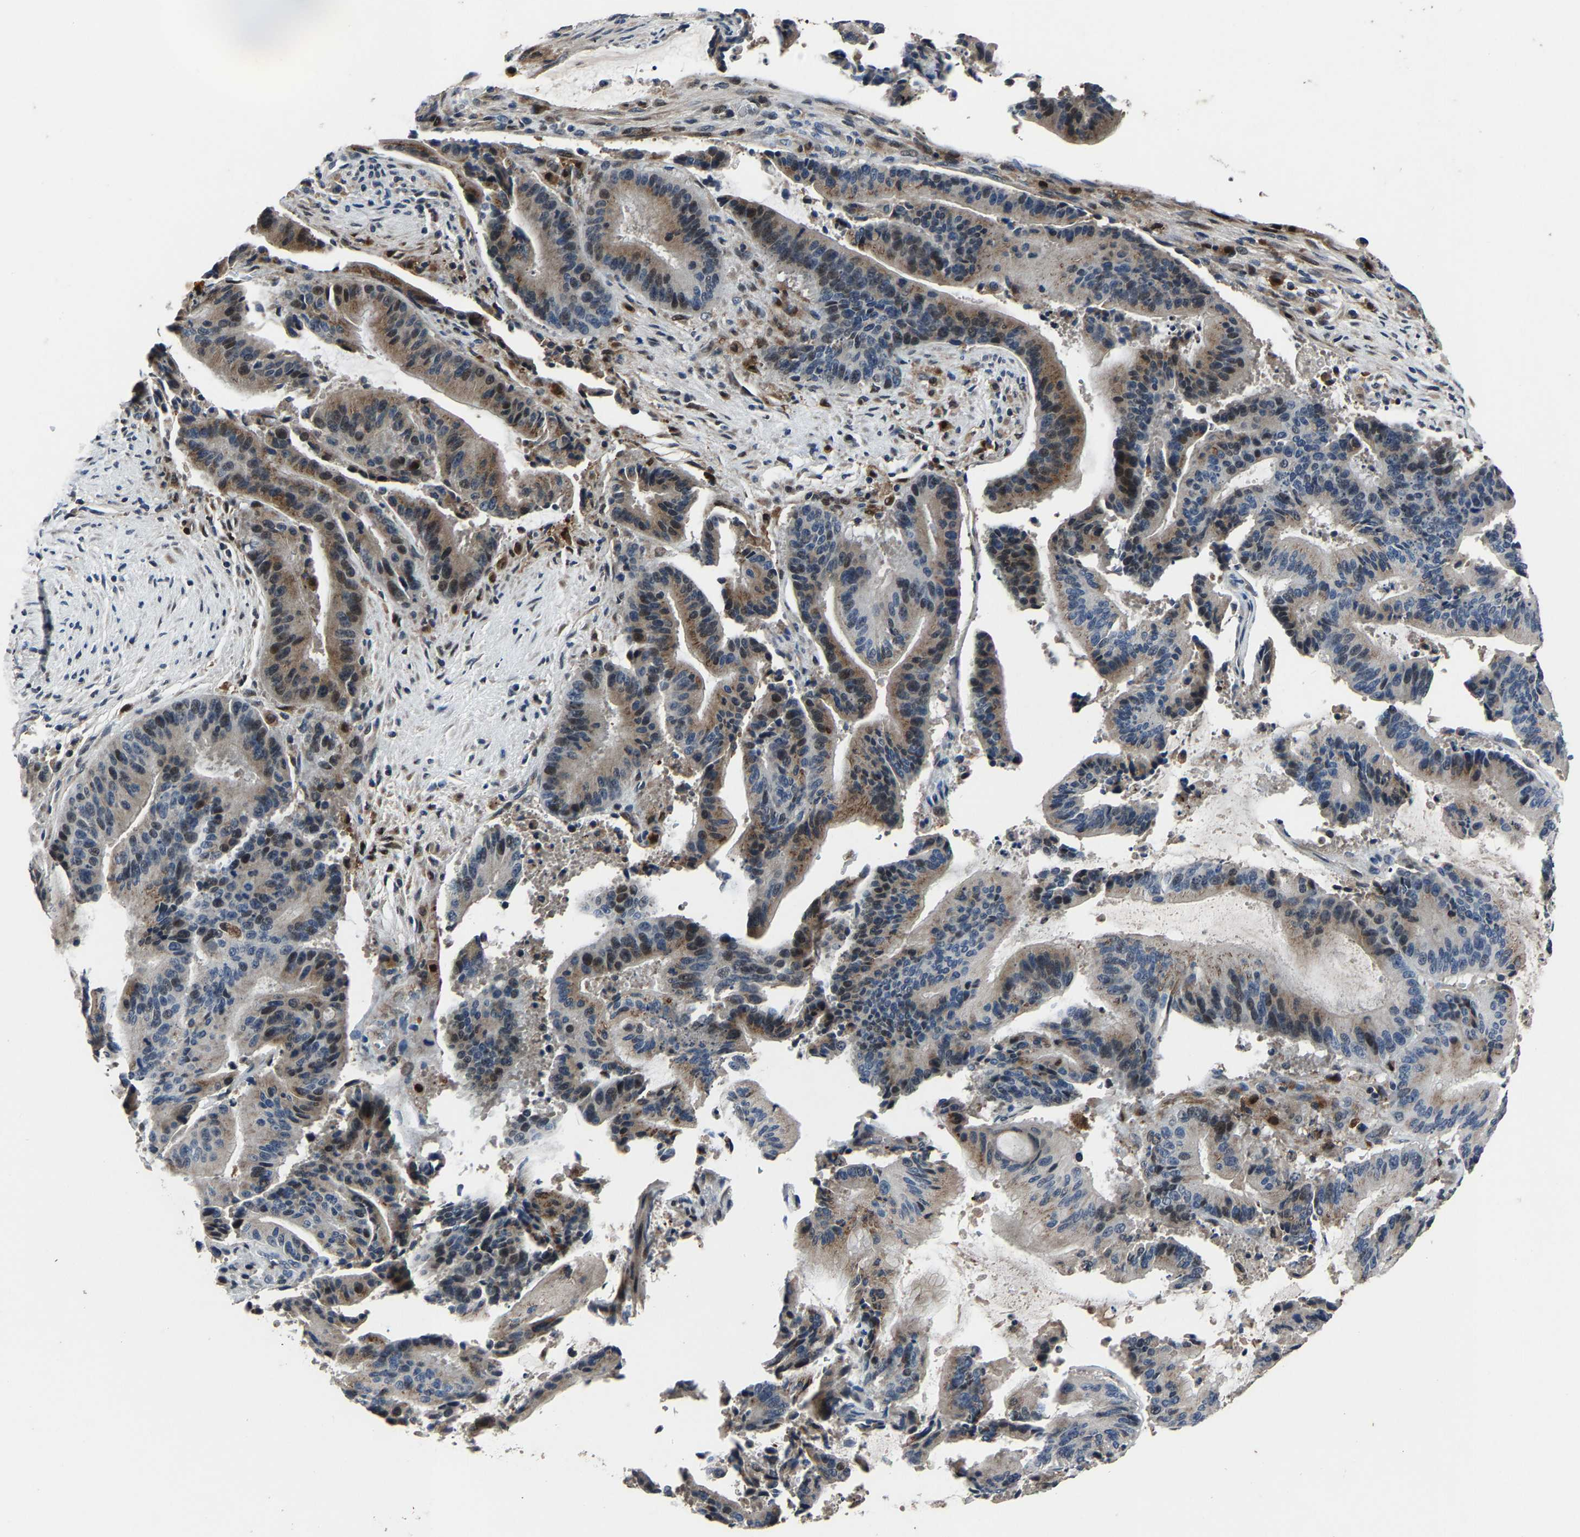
{"staining": {"intensity": "moderate", "quantity": "25%-75%", "location": "cytoplasmic/membranous"}, "tissue": "liver cancer", "cell_type": "Tumor cells", "image_type": "cancer", "snomed": [{"axis": "morphology", "description": "Normal tissue, NOS"}, {"axis": "morphology", "description": "Cholangiocarcinoma"}, {"axis": "topography", "description": "Liver"}, {"axis": "topography", "description": "Peripheral nerve tissue"}], "caption": "A brown stain shows moderate cytoplasmic/membranous positivity of a protein in cholangiocarcinoma (liver) tumor cells. (IHC, brightfield microscopy, high magnification).", "gene": "PCNX2", "patient": {"sex": "female", "age": 73}}